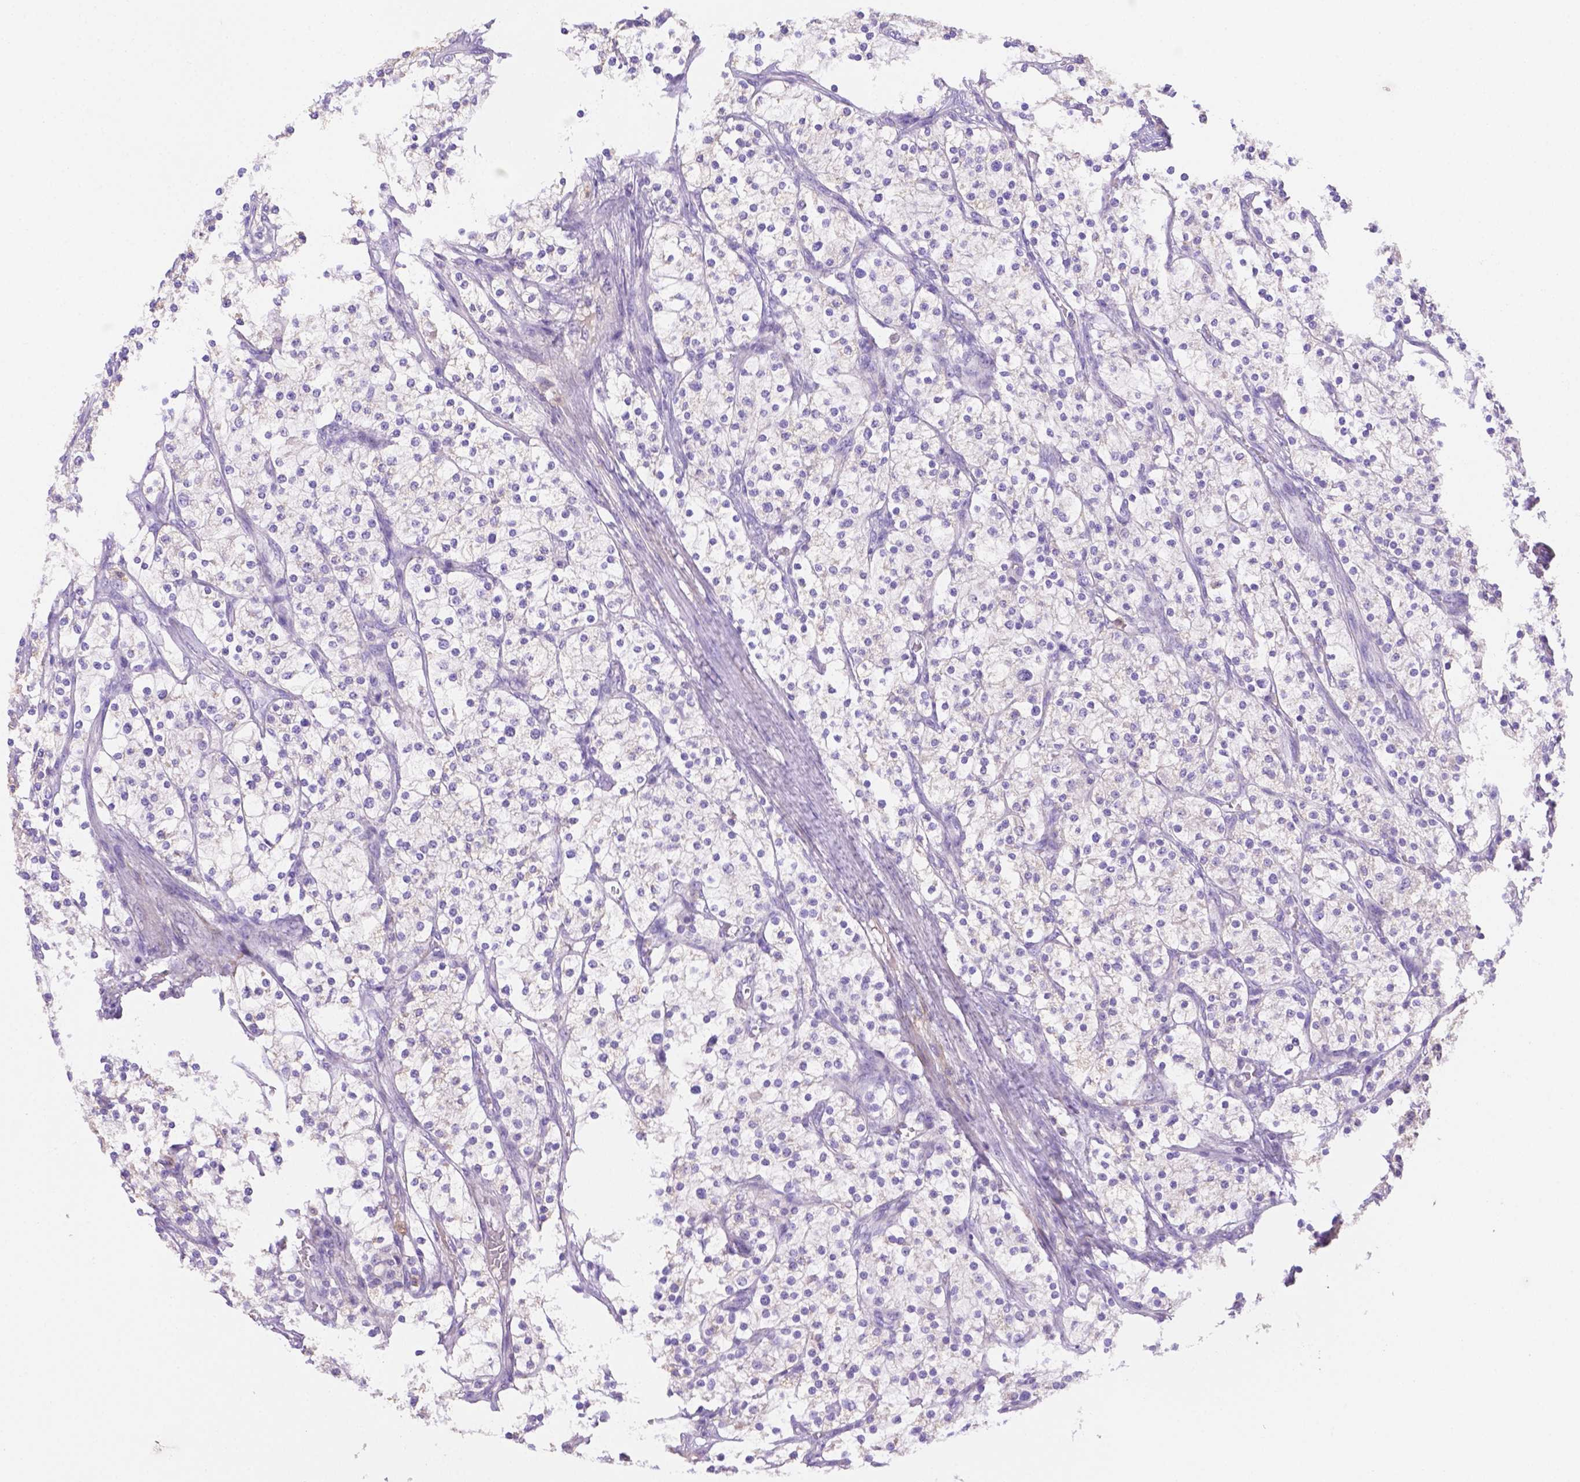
{"staining": {"intensity": "negative", "quantity": "none", "location": "none"}, "tissue": "renal cancer", "cell_type": "Tumor cells", "image_type": "cancer", "snomed": [{"axis": "morphology", "description": "Adenocarcinoma, NOS"}, {"axis": "topography", "description": "Kidney"}], "caption": "High power microscopy photomicrograph of an immunohistochemistry histopathology image of adenocarcinoma (renal), revealing no significant staining in tumor cells. The staining was performed using DAB (3,3'-diaminobenzidine) to visualize the protein expression in brown, while the nuclei were stained in blue with hematoxylin (Magnification: 20x).", "gene": "NXPE2", "patient": {"sex": "male", "age": 80}}